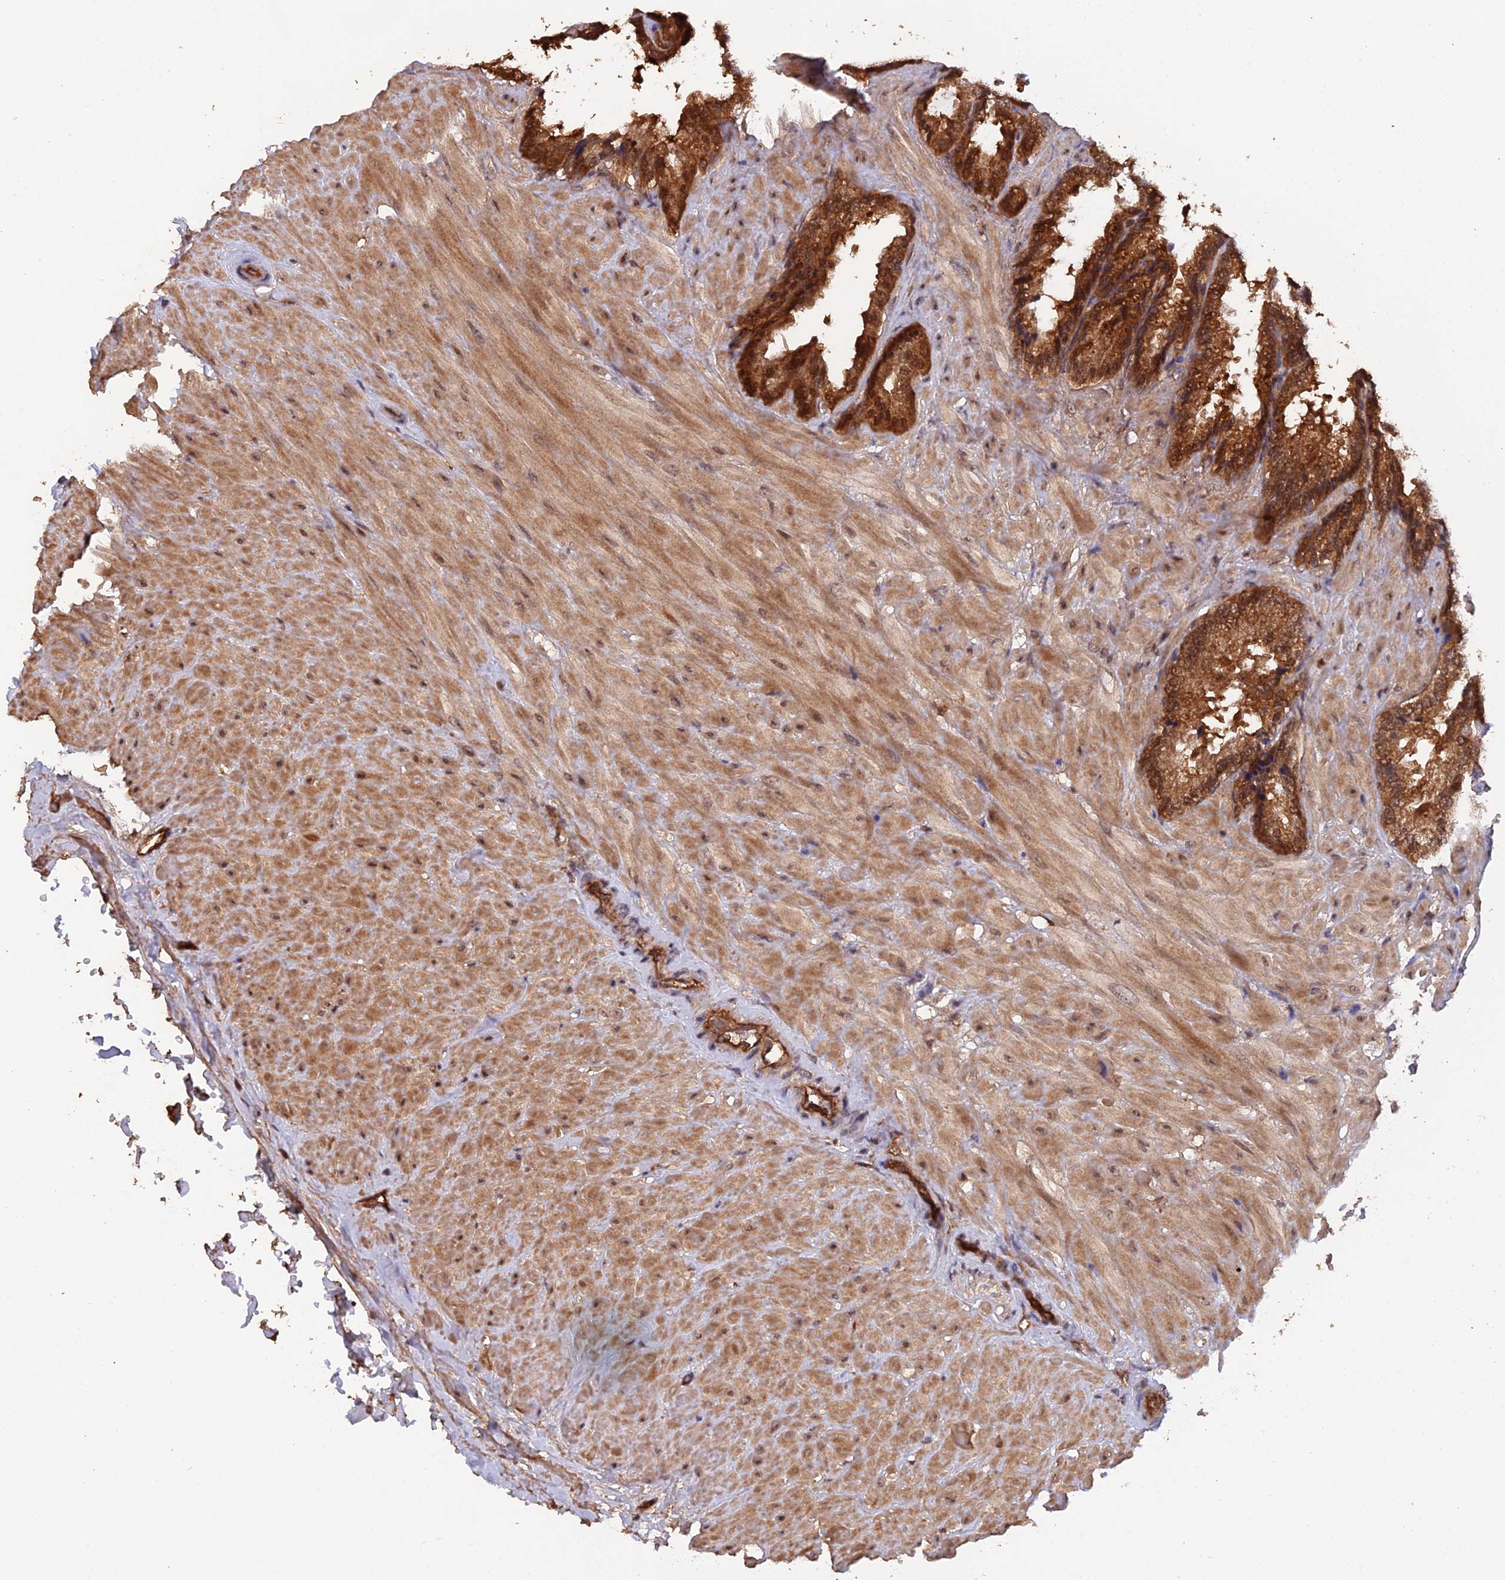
{"staining": {"intensity": "strong", "quantity": ">75%", "location": "cytoplasmic/membranous,nuclear"}, "tissue": "seminal vesicle", "cell_type": "Glandular cells", "image_type": "normal", "snomed": [{"axis": "morphology", "description": "Normal tissue, NOS"}, {"axis": "topography", "description": "Seminal veicle"}], "caption": "A brown stain labels strong cytoplasmic/membranous,nuclear positivity of a protein in glandular cells of unremarkable seminal vesicle. The staining was performed using DAB, with brown indicating positive protein expression. Nuclei are stained blue with hematoxylin.", "gene": "RALGAPA2", "patient": {"sex": "male", "age": 46}}